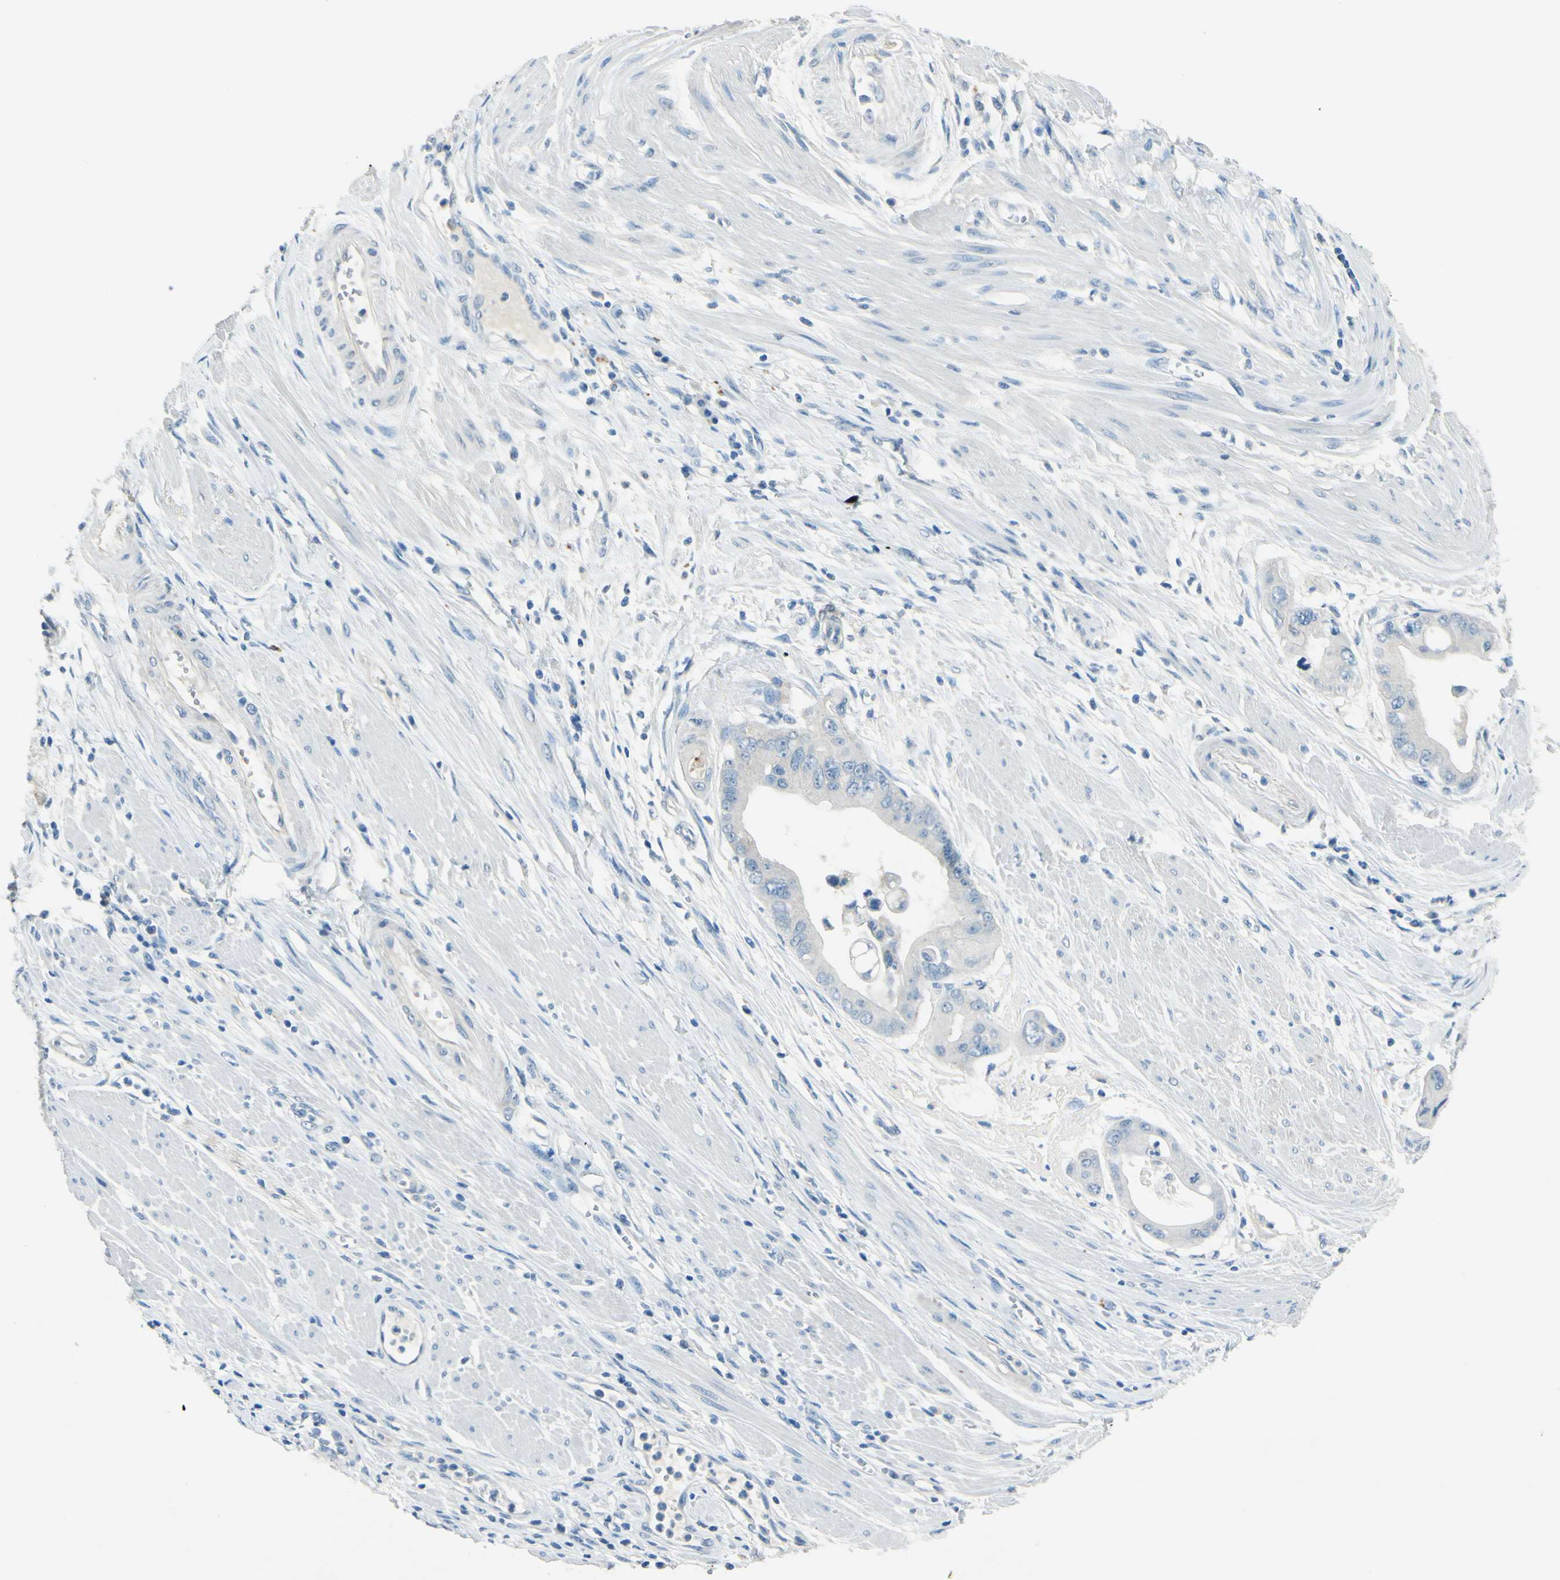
{"staining": {"intensity": "negative", "quantity": "none", "location": "none"}, "tissue": "pancreatic cancer", "cell_type": "Tumor cells", "image_type": "cancer", "snomed": [{"axis": "morphology", "description": "Adenocarcinoma, NOS"}, {"axis": "topography", "description": "Pancreas"}], "caption": "Histopathology image shows no significant protein expression in tumor cells of pancreatic adenocarcinoma. Nuclei are stained in blue.", "gene": "CDH10", "patient": {"sex": "female", "age": 75}}